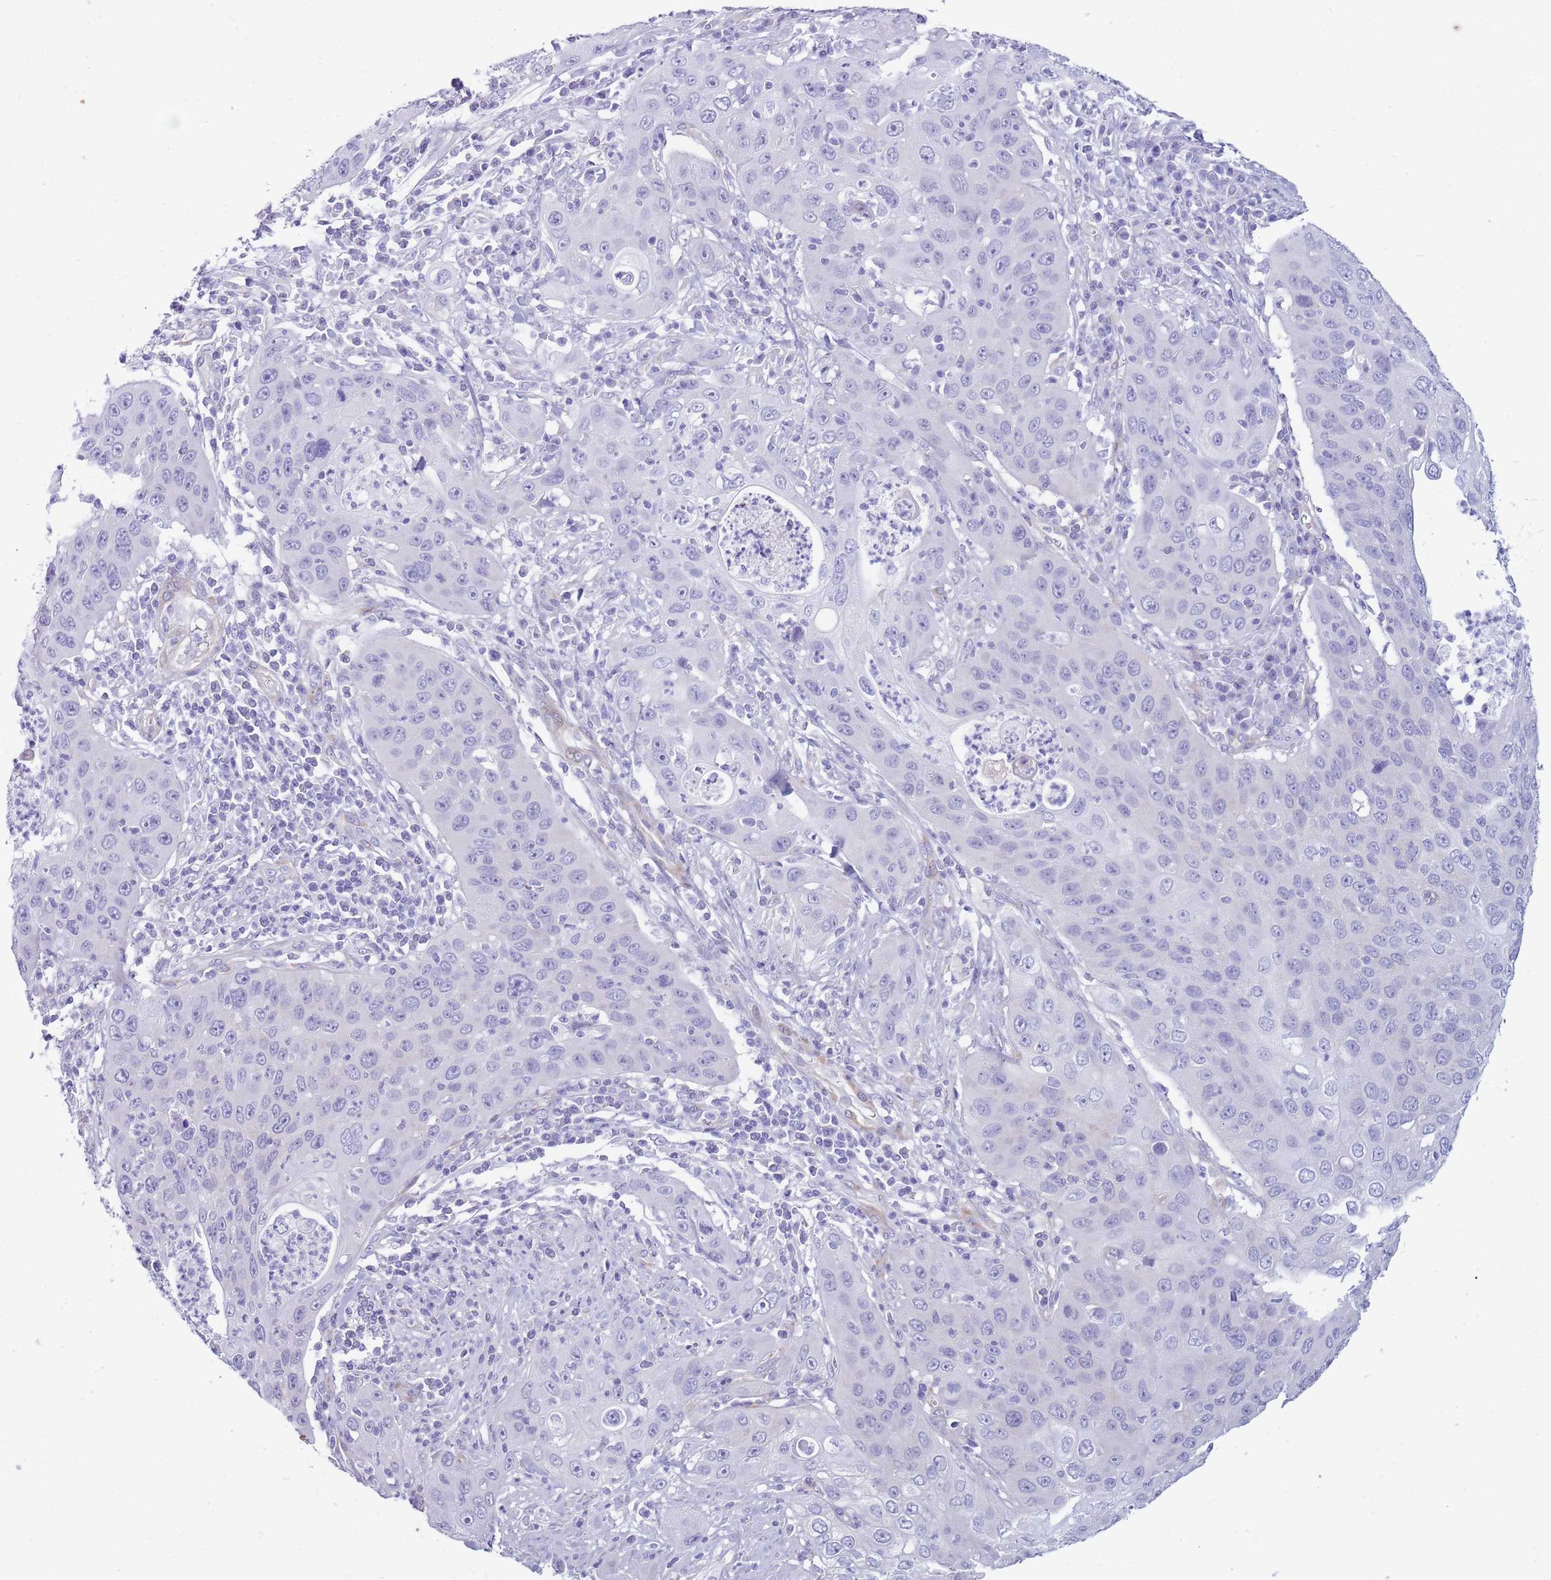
{"staining": {"intensity": "negative", "quantity": "none", "location": "none"}, "tissue": "cervical cancer", "cell_type": "Tumor cells", "image_type": "cancer", "snomed": [{"axis": "morphology", "description": "Squamous cell carcinoma, NOS"}, {"axis": "topography", "description": "Cervix"}], "caption": "Immunohistochemistry micrograph of neoplastic tissue: human cervical cancer stained with DAB (3,3'-diaminobenzidine) demonstrates no significant protein expression in tumor cells.", "gene": "MTSS2", "patient": {"sex": "female", "age": 36}}